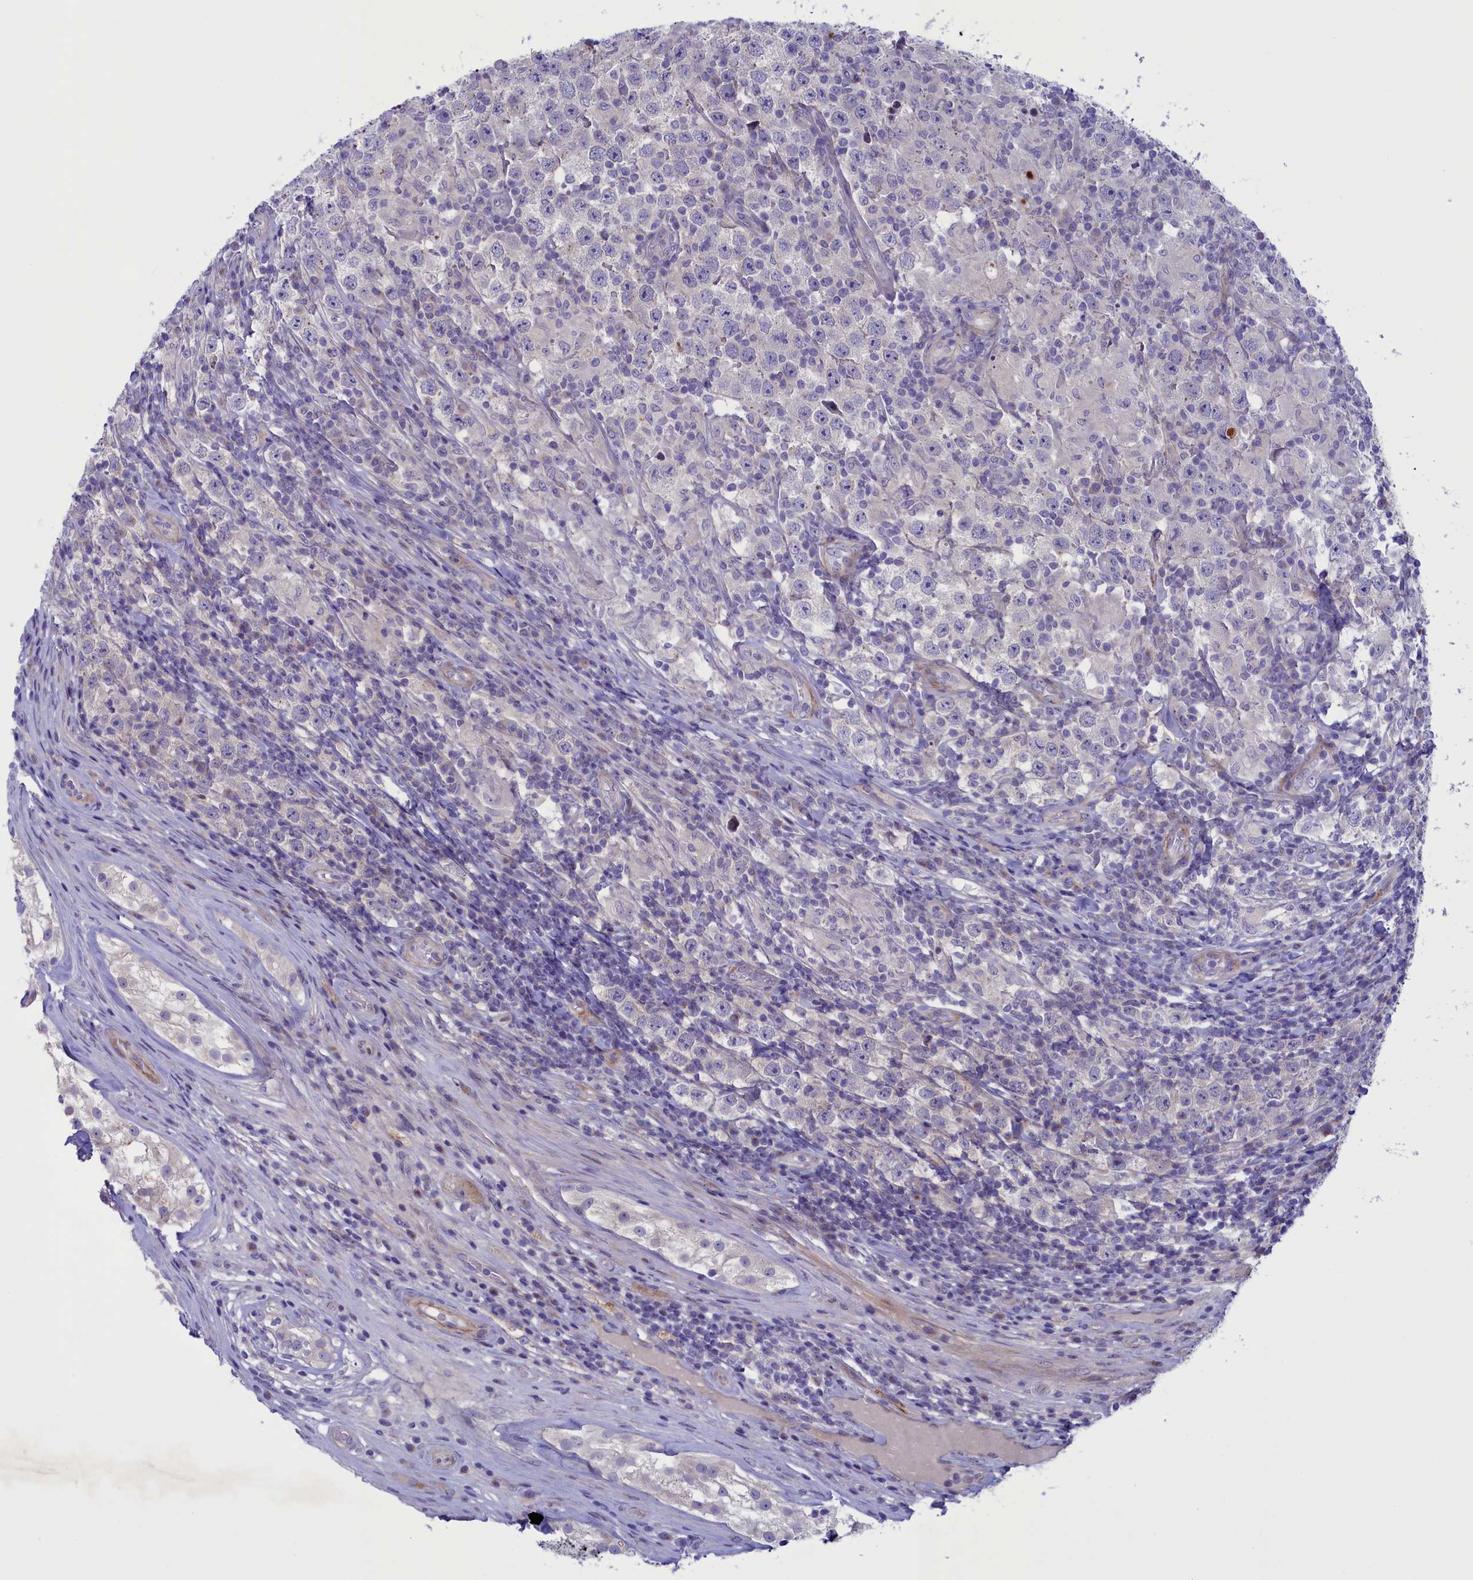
{"staining": {"intensity": "negative", "quantity": "none", "location": "none"}, "tissue": "testis cancer", "cell_type": "Tumor cells", "image_type": "cancer", "snomed": [{"axis": "morphology", "description": "Normal tissue, NOS"}, {"axis": "morphology", "description": "Urothelial carcinoma, High grade"}, {"axis": "morphology", "description": "Seminoma, NOS"}, {"axis": "morphology", "description": "Carcinoma, Embryonal, NOS"}, {"axis": "topography", "description": "Urinary bladder"}, {"axis": "topography", "description": "Testis"}], "caption": "Immunohistochemical staining of human testis urothelial carcinoma (high-grade) exhibits no significant positivity in tumor cells.", "gene": "LOXL1", "patient": {"sex": "male", "age": 41}}